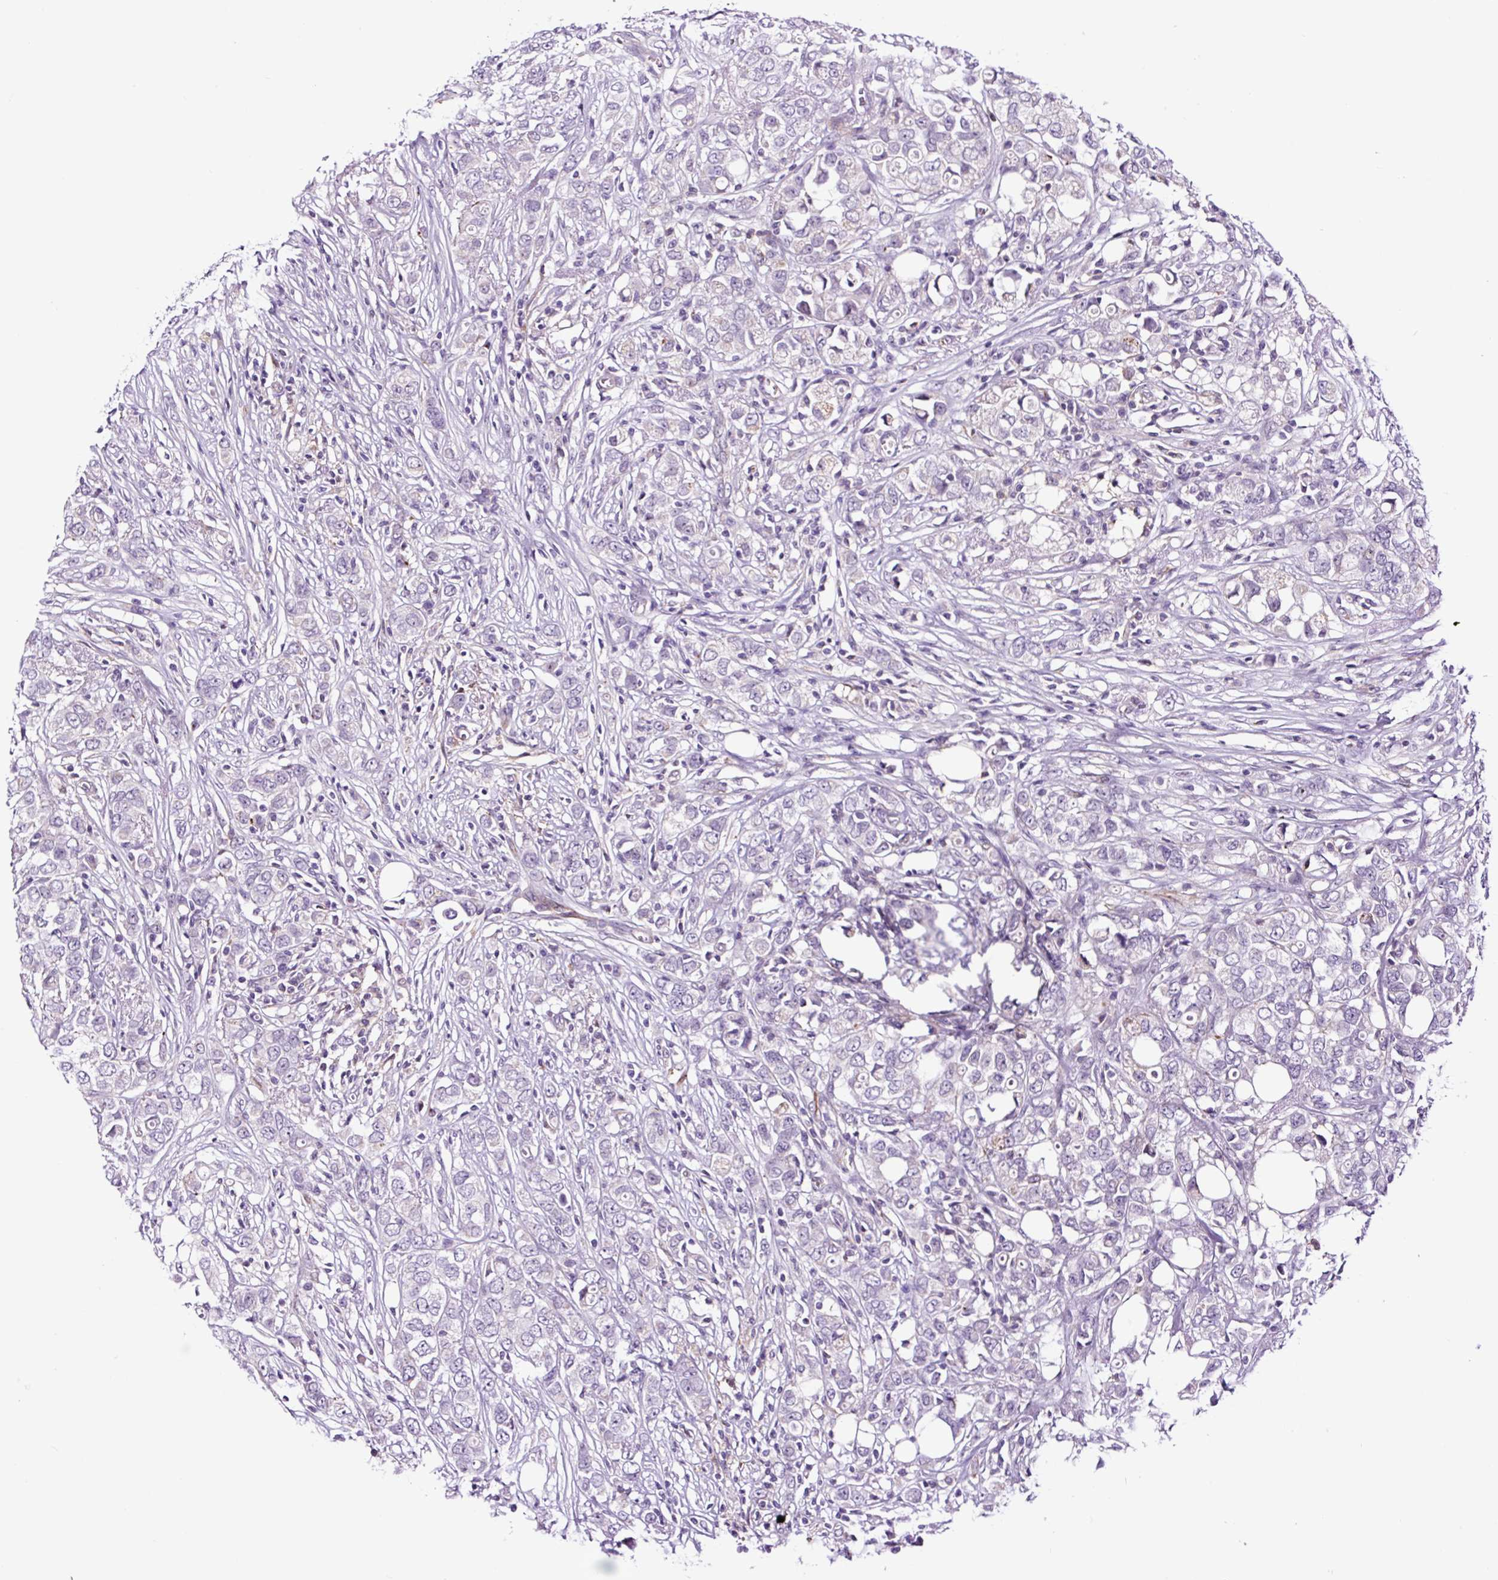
{"staining": {"intensity": "negative", "quantity": "none", "location": "none"}, "tissue": "breast cancer", "cell_type": "Tumor cells", "image_type": "cancer", "snomed": [{"axis": "morphology", "description": "Lobular carcinoma"}, {"axis": "topography", "description": "Breast"}], "caption": "The micrograph exhibits no staining of tumor cells in lobular carcinoma (breast).", "gene": "TAFA3", "patient": {"sex": "female", "age": 91}}